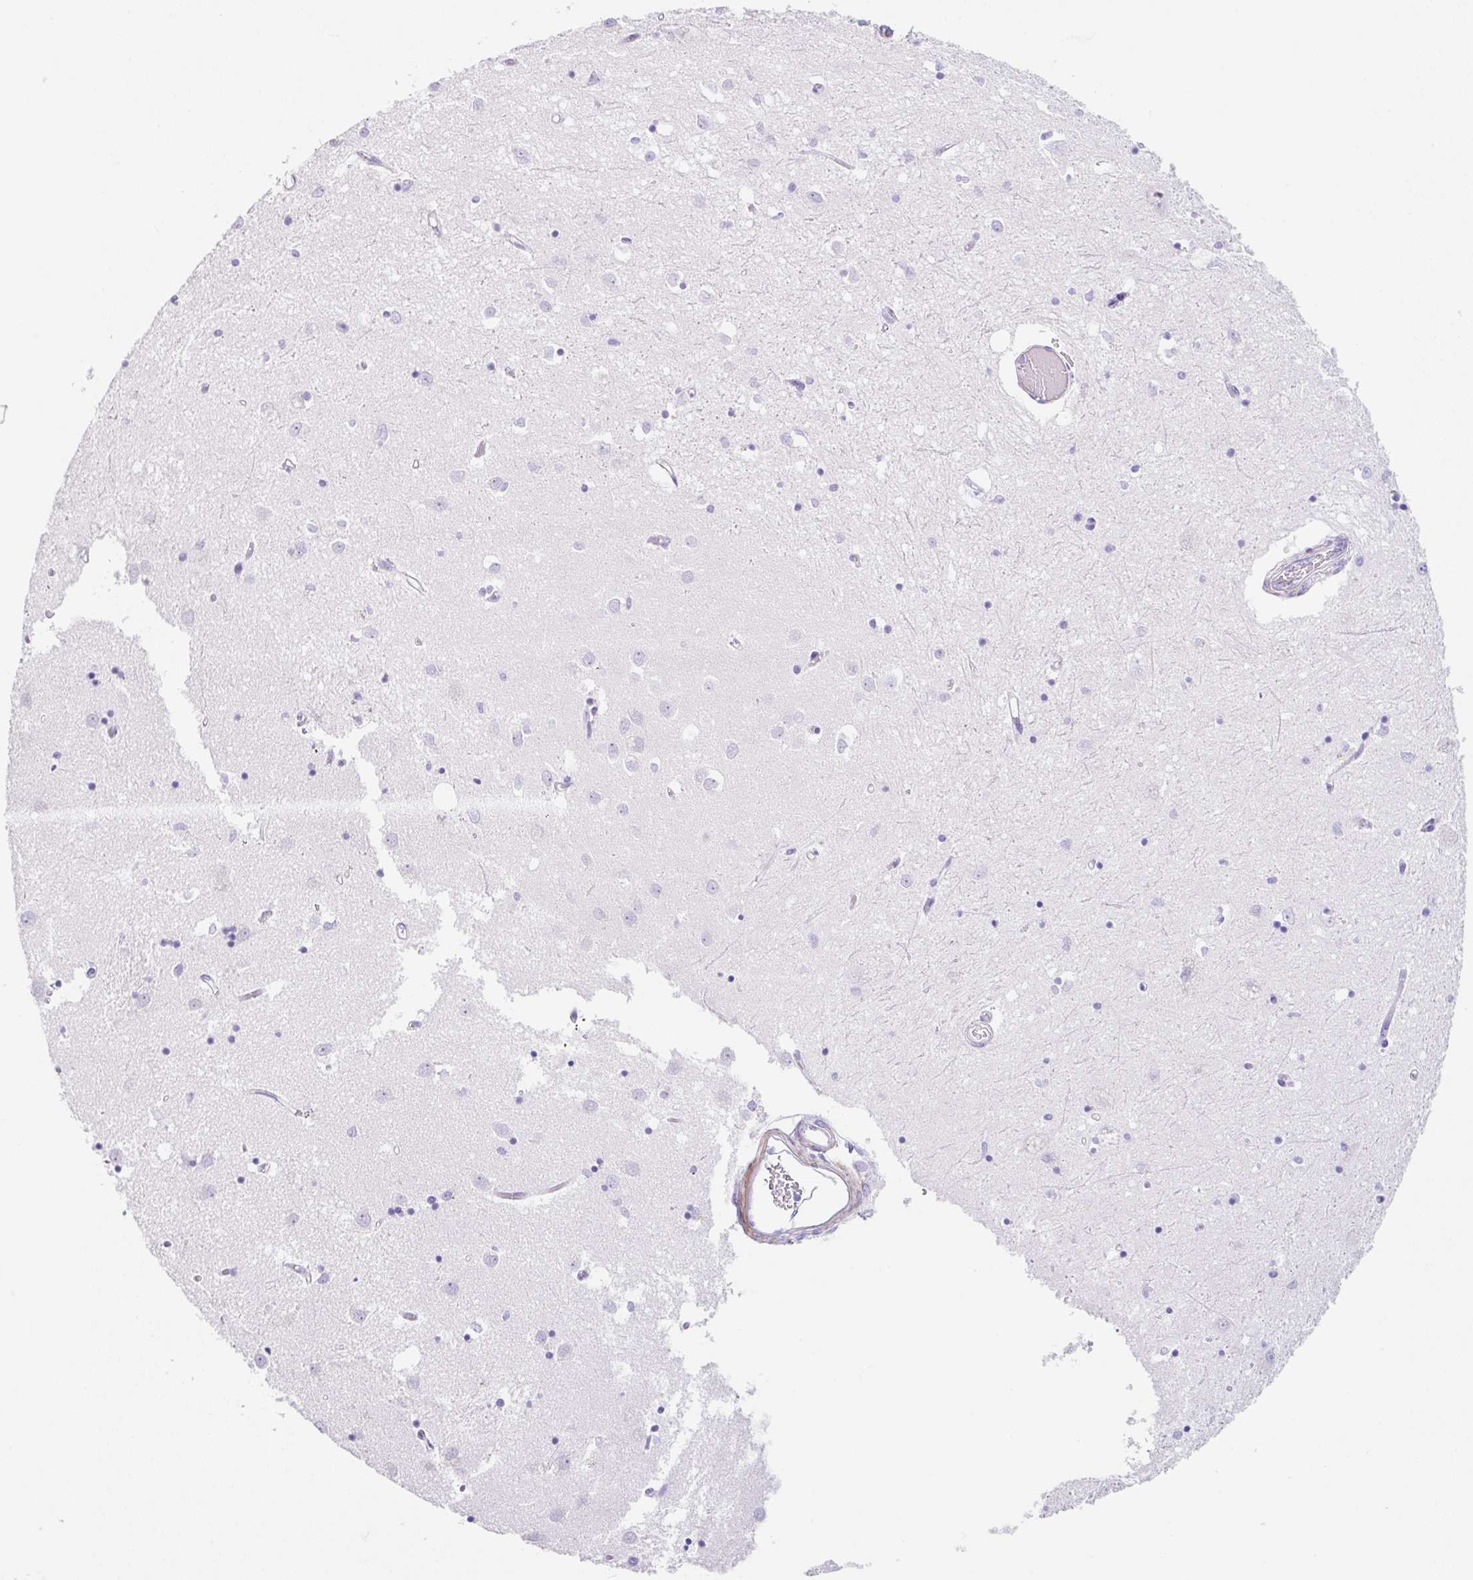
{"staining": {"intensity": "negative", "quantity": "none", "location": "none"}, "tissue": "caudate", "cell_type": "Glial cells", "image_type": "normal", "snomed": [{"axis": "morphology", "description": "Normal tissue, NOS"}, {"axis": "topography", "description": "Lateral ventricle wall"}], "caption": "Immunohistochemistry (IHC) of unremarkable human caudate reveals no expression in glial cells.", "gene": "CLDND2", "patient": {"sex": "male", "age": 70}}